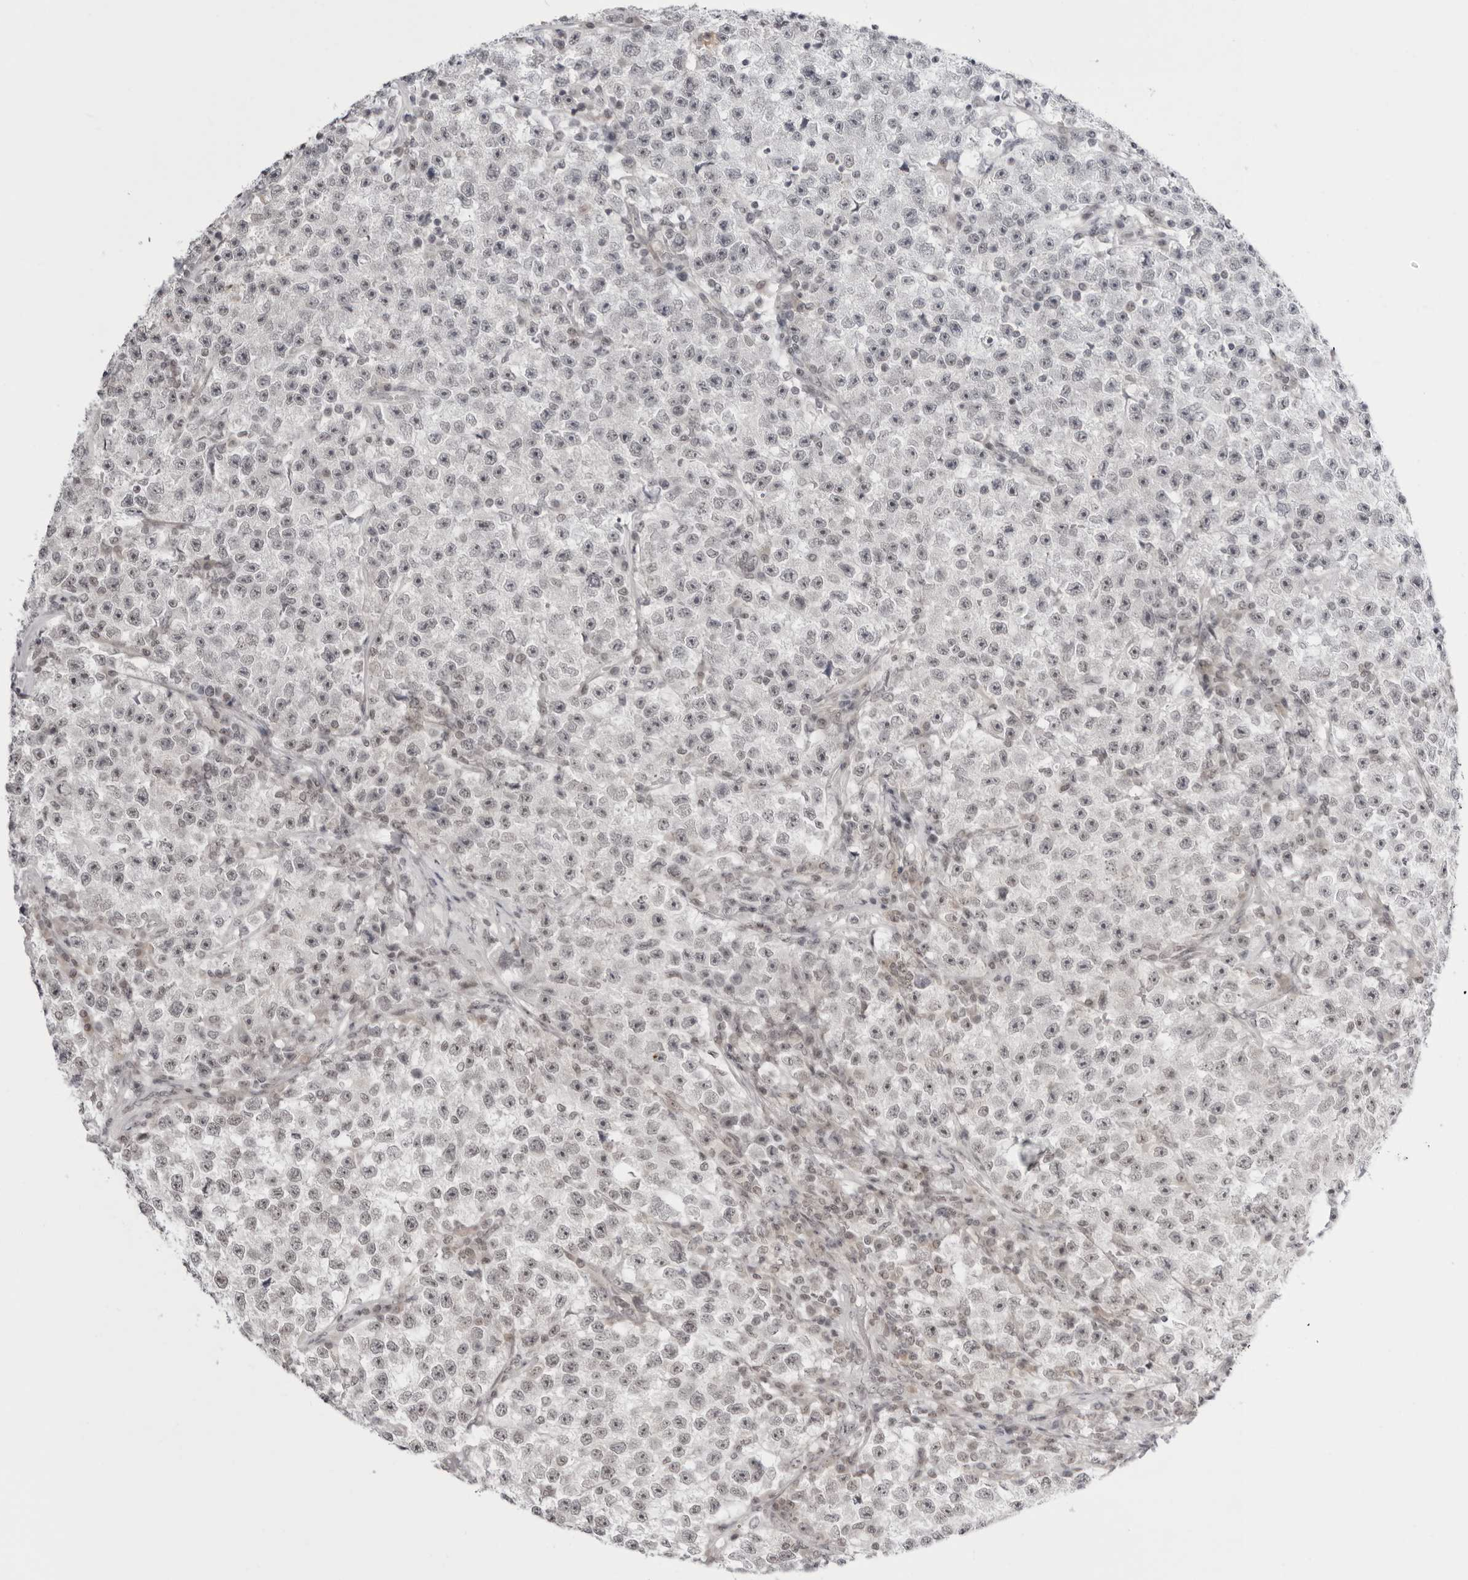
{"staining": {"intensity": "negative", "quantity": "none", "location": "none"}, "tissue": "testis cancer", "cell_type": "Tumor cells", "image_type": "cancer", "snomed": [{"axis": "morphology", "description": "Seminoma, NOS"}, {"axis": "topography", "description": "Testis"}], "caption": "Tumor cells show no significant protein positivity in testis cancer (seminoma).", "gene": "PPP2R5C", "patient": {"sex": "male", "age": 22}}